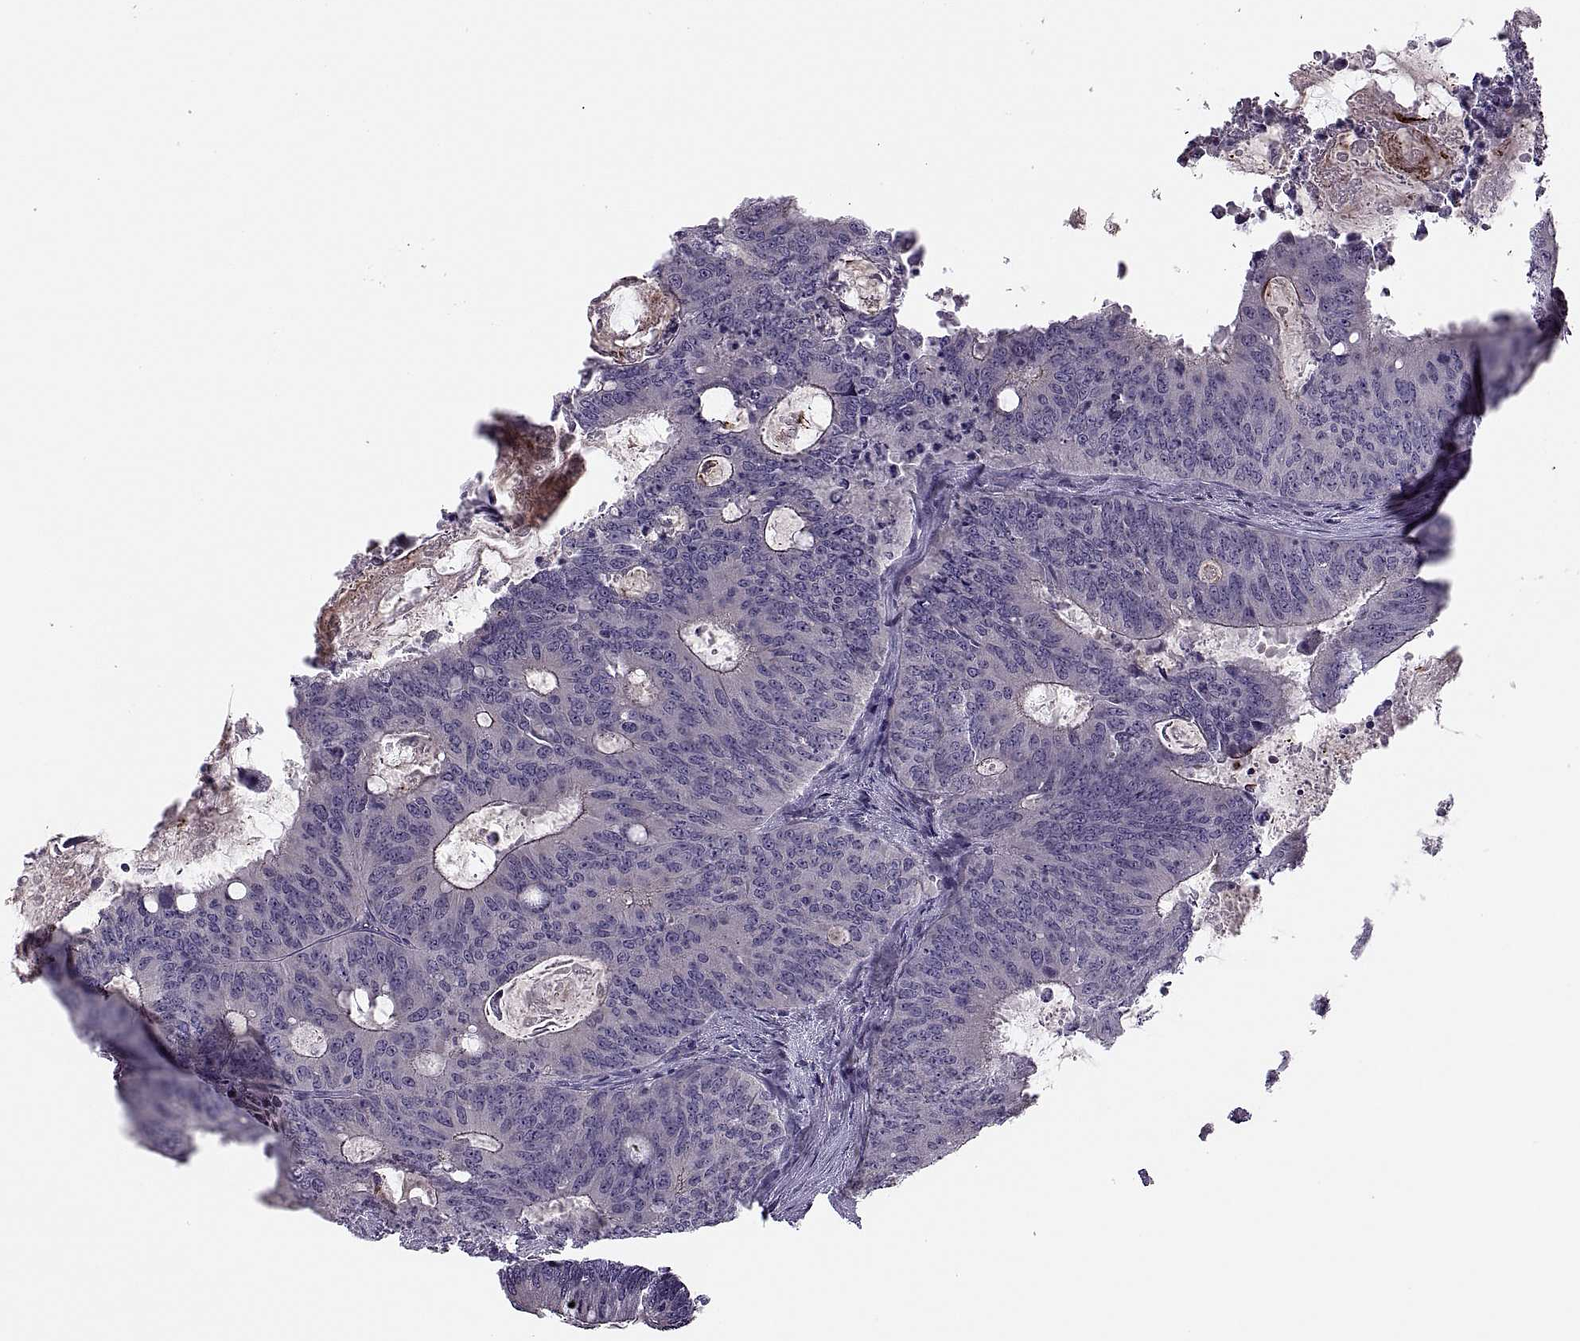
{"staining": {"intensity": "negative", "quantity": "none", "location": "none"}, "tissue": "colorectal cancer", "cell_type": "Tumor cells", "image_type": "cancer", "snomed": [{"axis": "morphology", "description": "Adenocarcinoma, NOS"}, {"axis": "topography", "description": "Colon"}], "caption": "Human colorectal cancer (adenocarcinoma) stained for a protein using immunohistochemistry shows no expression in tumor cells.", "gene": "PRSS54", "patient": {"sex": "male", "age": 67}}